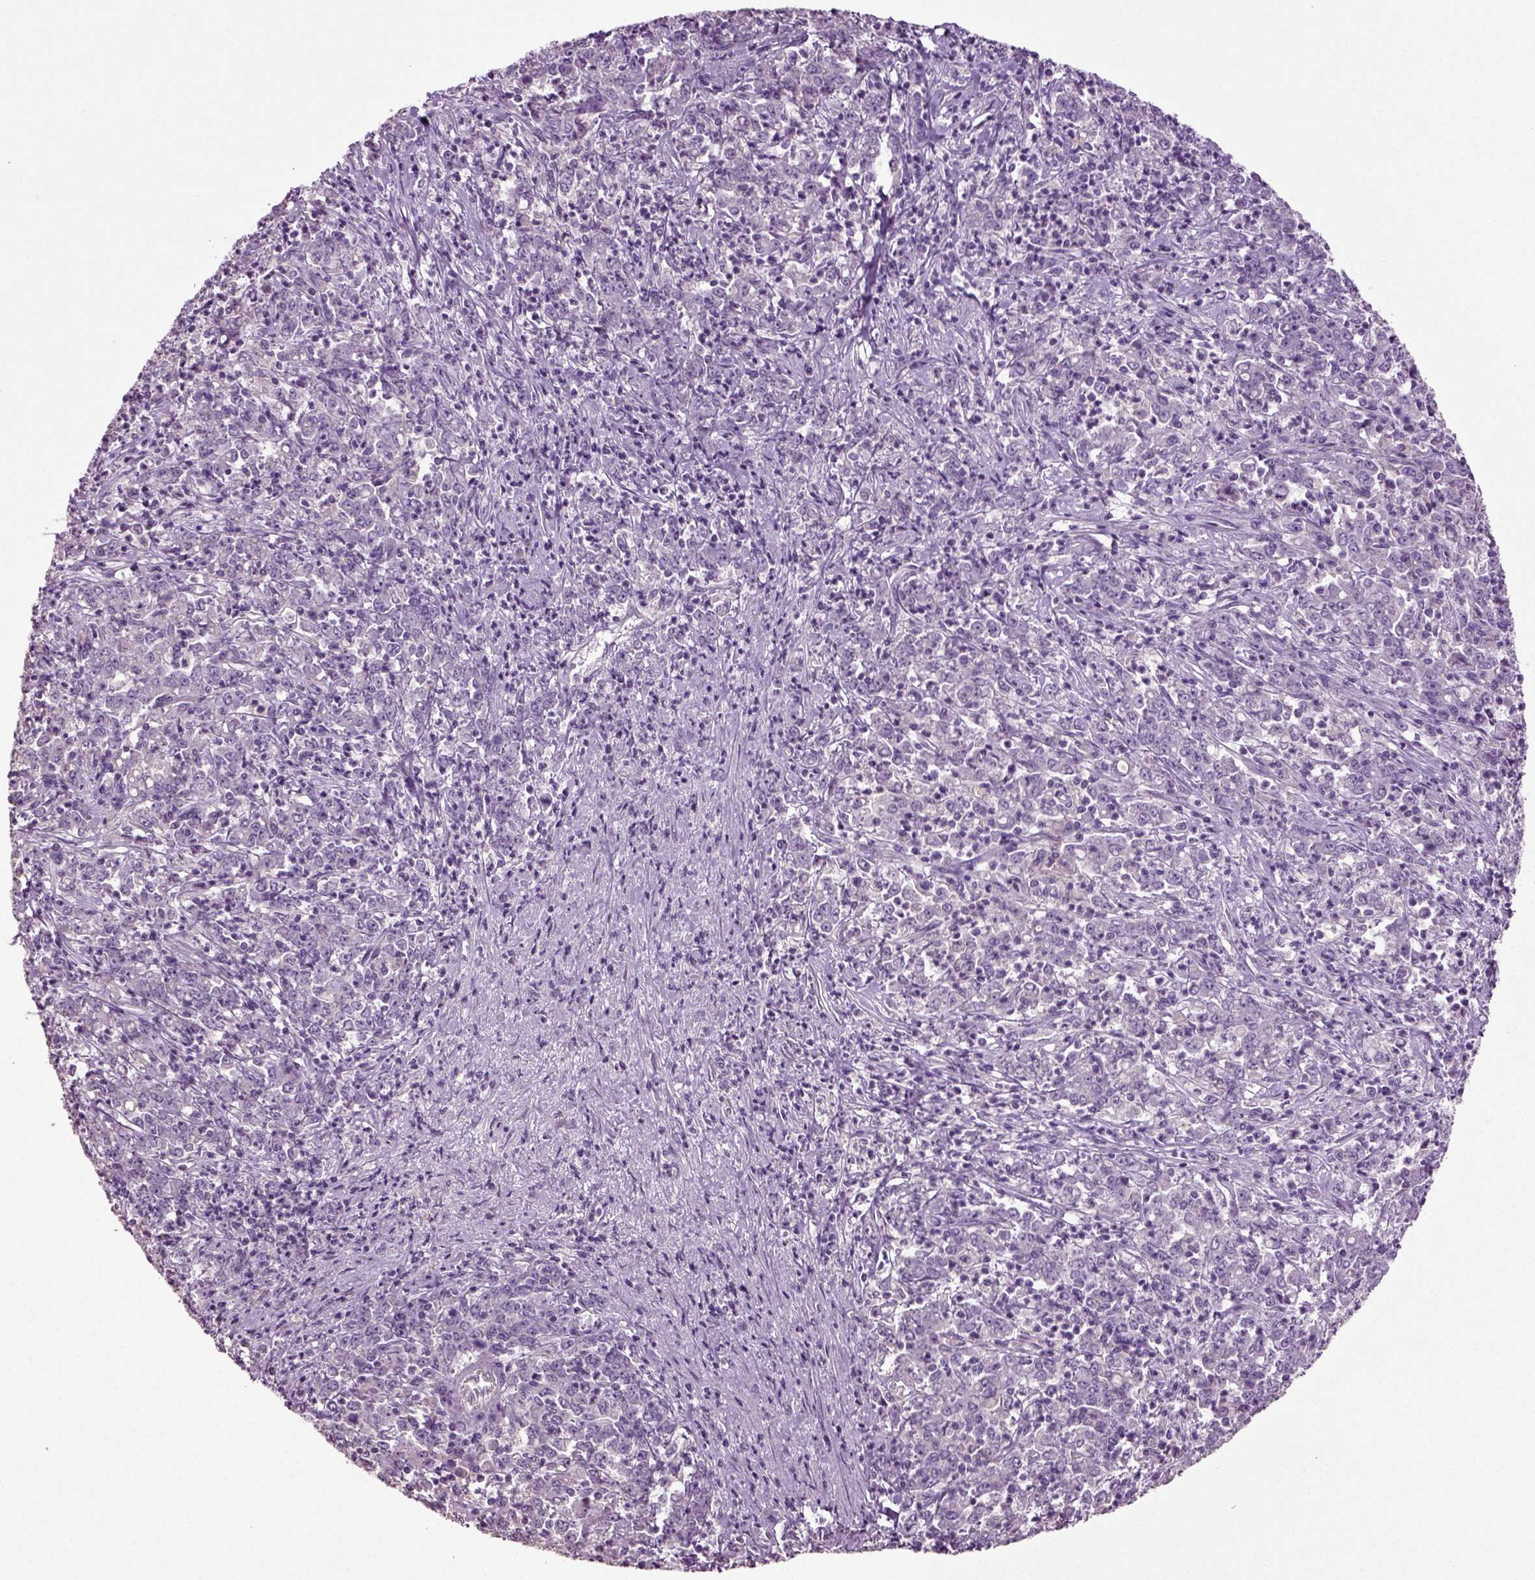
{"staining": {"intensity": "negative", "quantity": "none", "location": "none"}, "tissue": "stomach cancer", "cell_type": "Tumor cells", "image_type": "cancer", "snomed": [{"axis": "morphology", "description": "Adenocarcinoma, NOS"}, {"axis": "topography", "description": "Stomach, lower"}], "caption": "Immunohistochemical staining of human adenocarcinoma (stomach) shows no significant staining in tumor cells. Brightfield microscopy of IHC stained with DAB (brown) and hematoxylin (blue), captured at high magnification.", "gene": "DEFB118", "patient": {"sex": "female", "age": 71}}